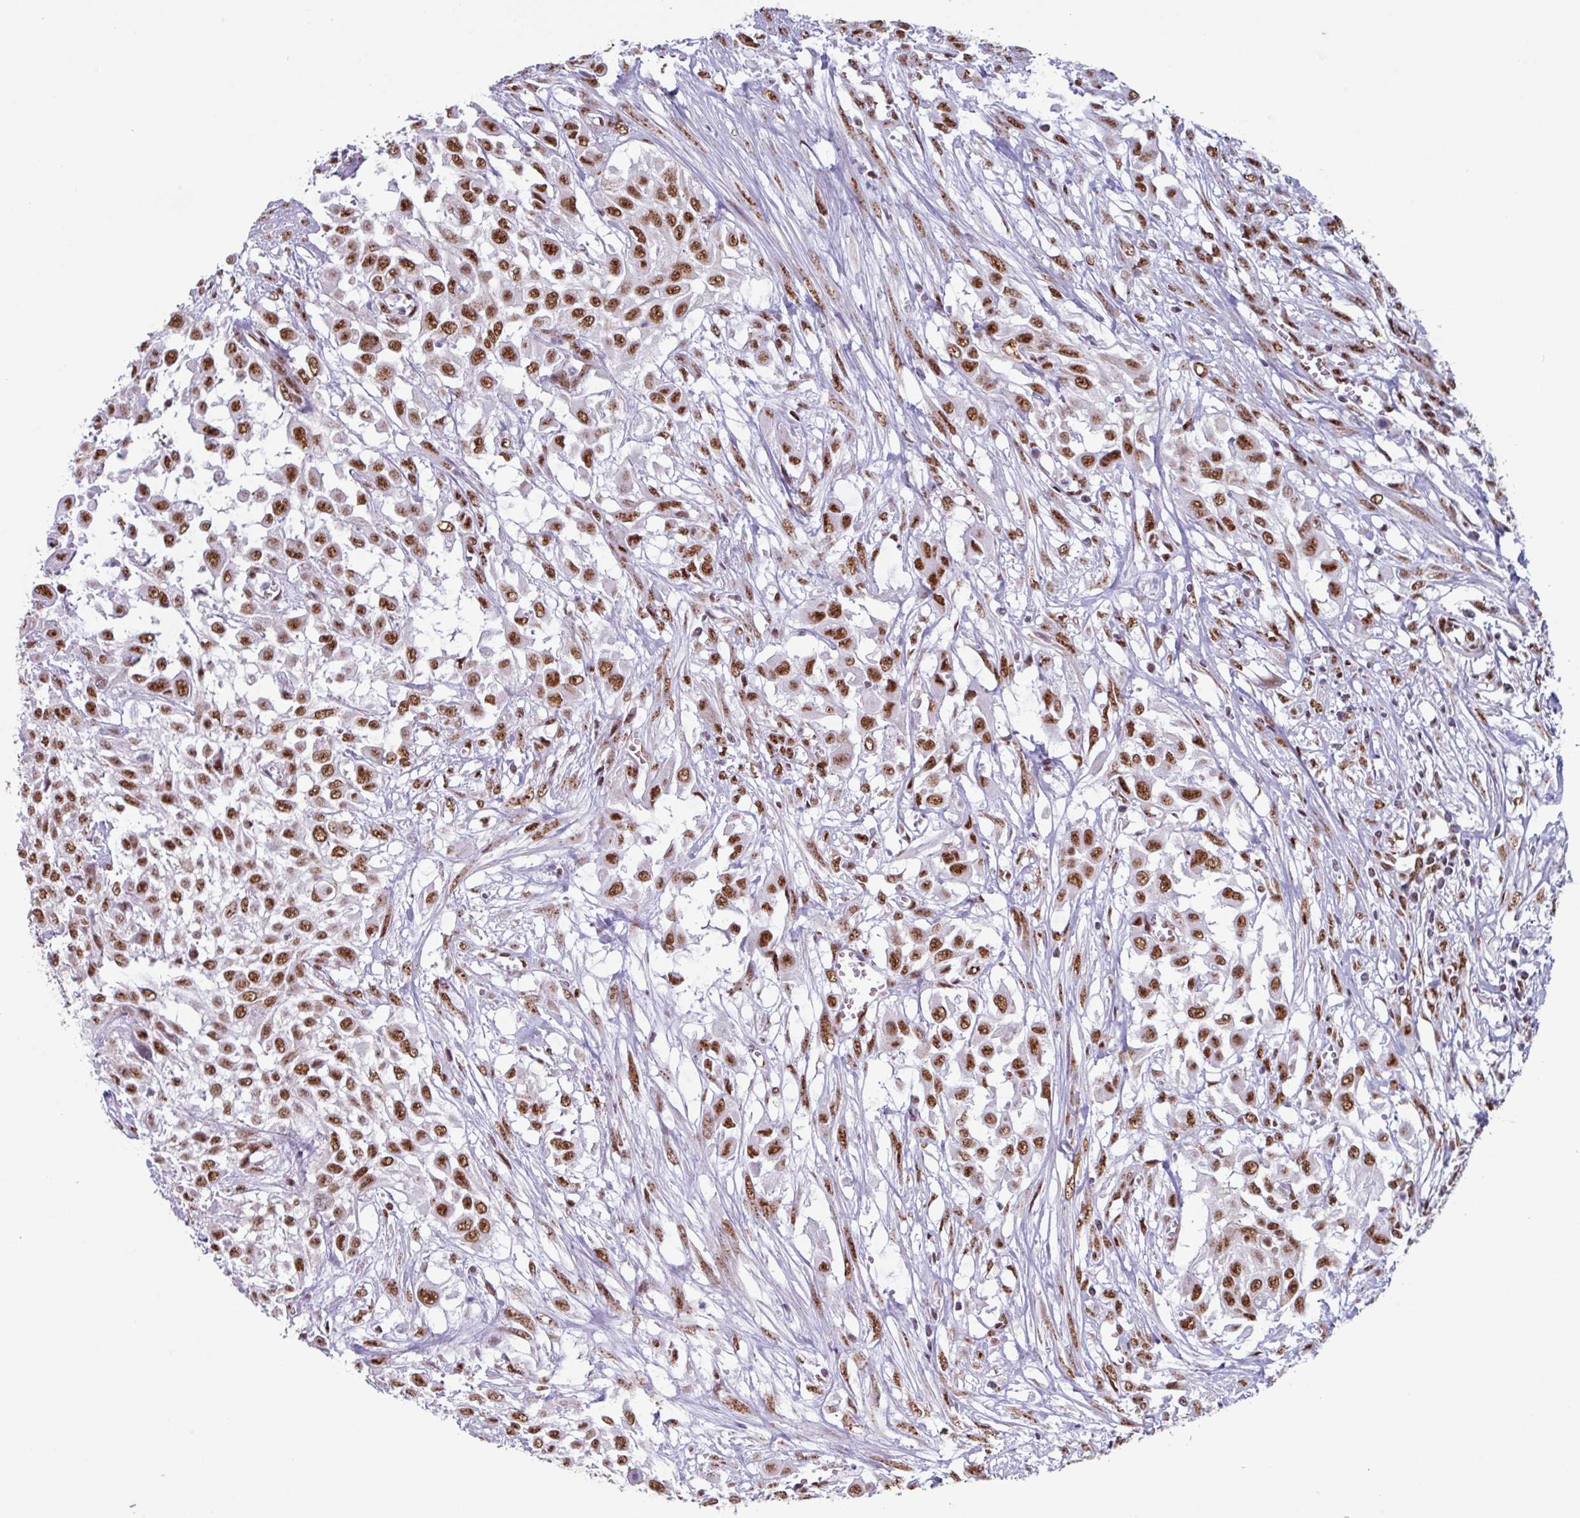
{"staining": {"intensity": "moderate", "quantity": ">75%", "location": "nuclear"}, "tissue": "urothelial cancer", "cell_type": "Tumor cells", "image_type": "cancer", "snomed": [{"axis": "morphology", "description": "Urothelial carcinoma, High grade"}, {"axis": "topography", "description": "Urinary bladder"}], "caption": "A histopathology image showing moderate nuclear staining in about >75% of tumor cells in urothelial carcinoma (high-grade), as visualized by brown immunohistochemical staining.", "gene": "PUF60", "patient": {"sex": "male", "age": 57}}